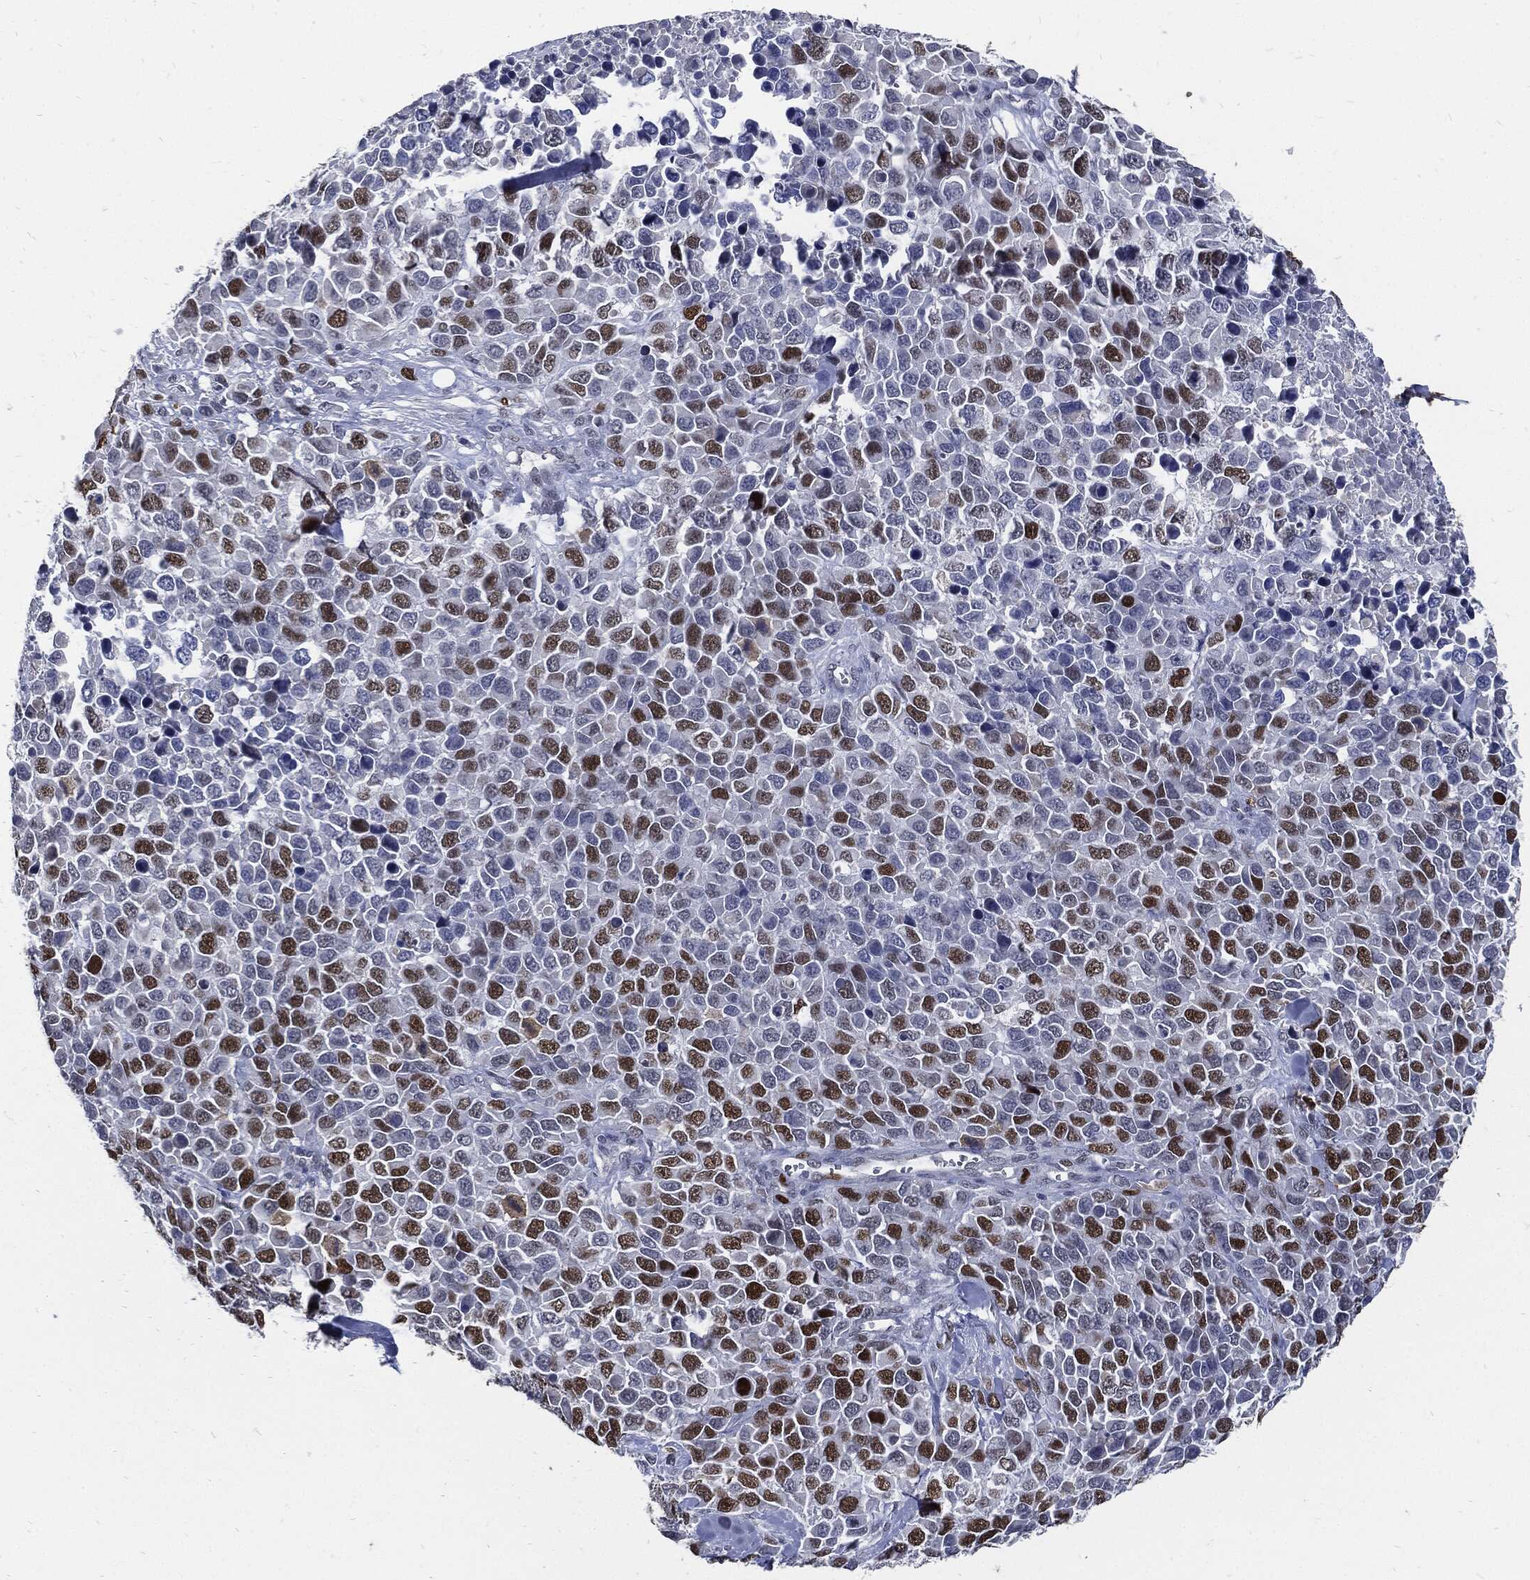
{"staining": {"intensity": "strong", "quantity": "<25%", "location": "nuclear"}, "tissue": "melanoma", "cell_type": "Tumor cells", "image_type": "cancer", "snomed": [{"axis": "morphology", "description": "Malignant melanoma, Metastatic site"}, {"axis": "topography", "description": "Skin"}], "caption": "High-power microscopy captured an immunohistochemistry (IHC) histopathology image of melanoma, revealing strong nuclear expression in about <25% of tumor cells.", "gene": "NBN", "patient": {"sex": "male", "age": 84}}